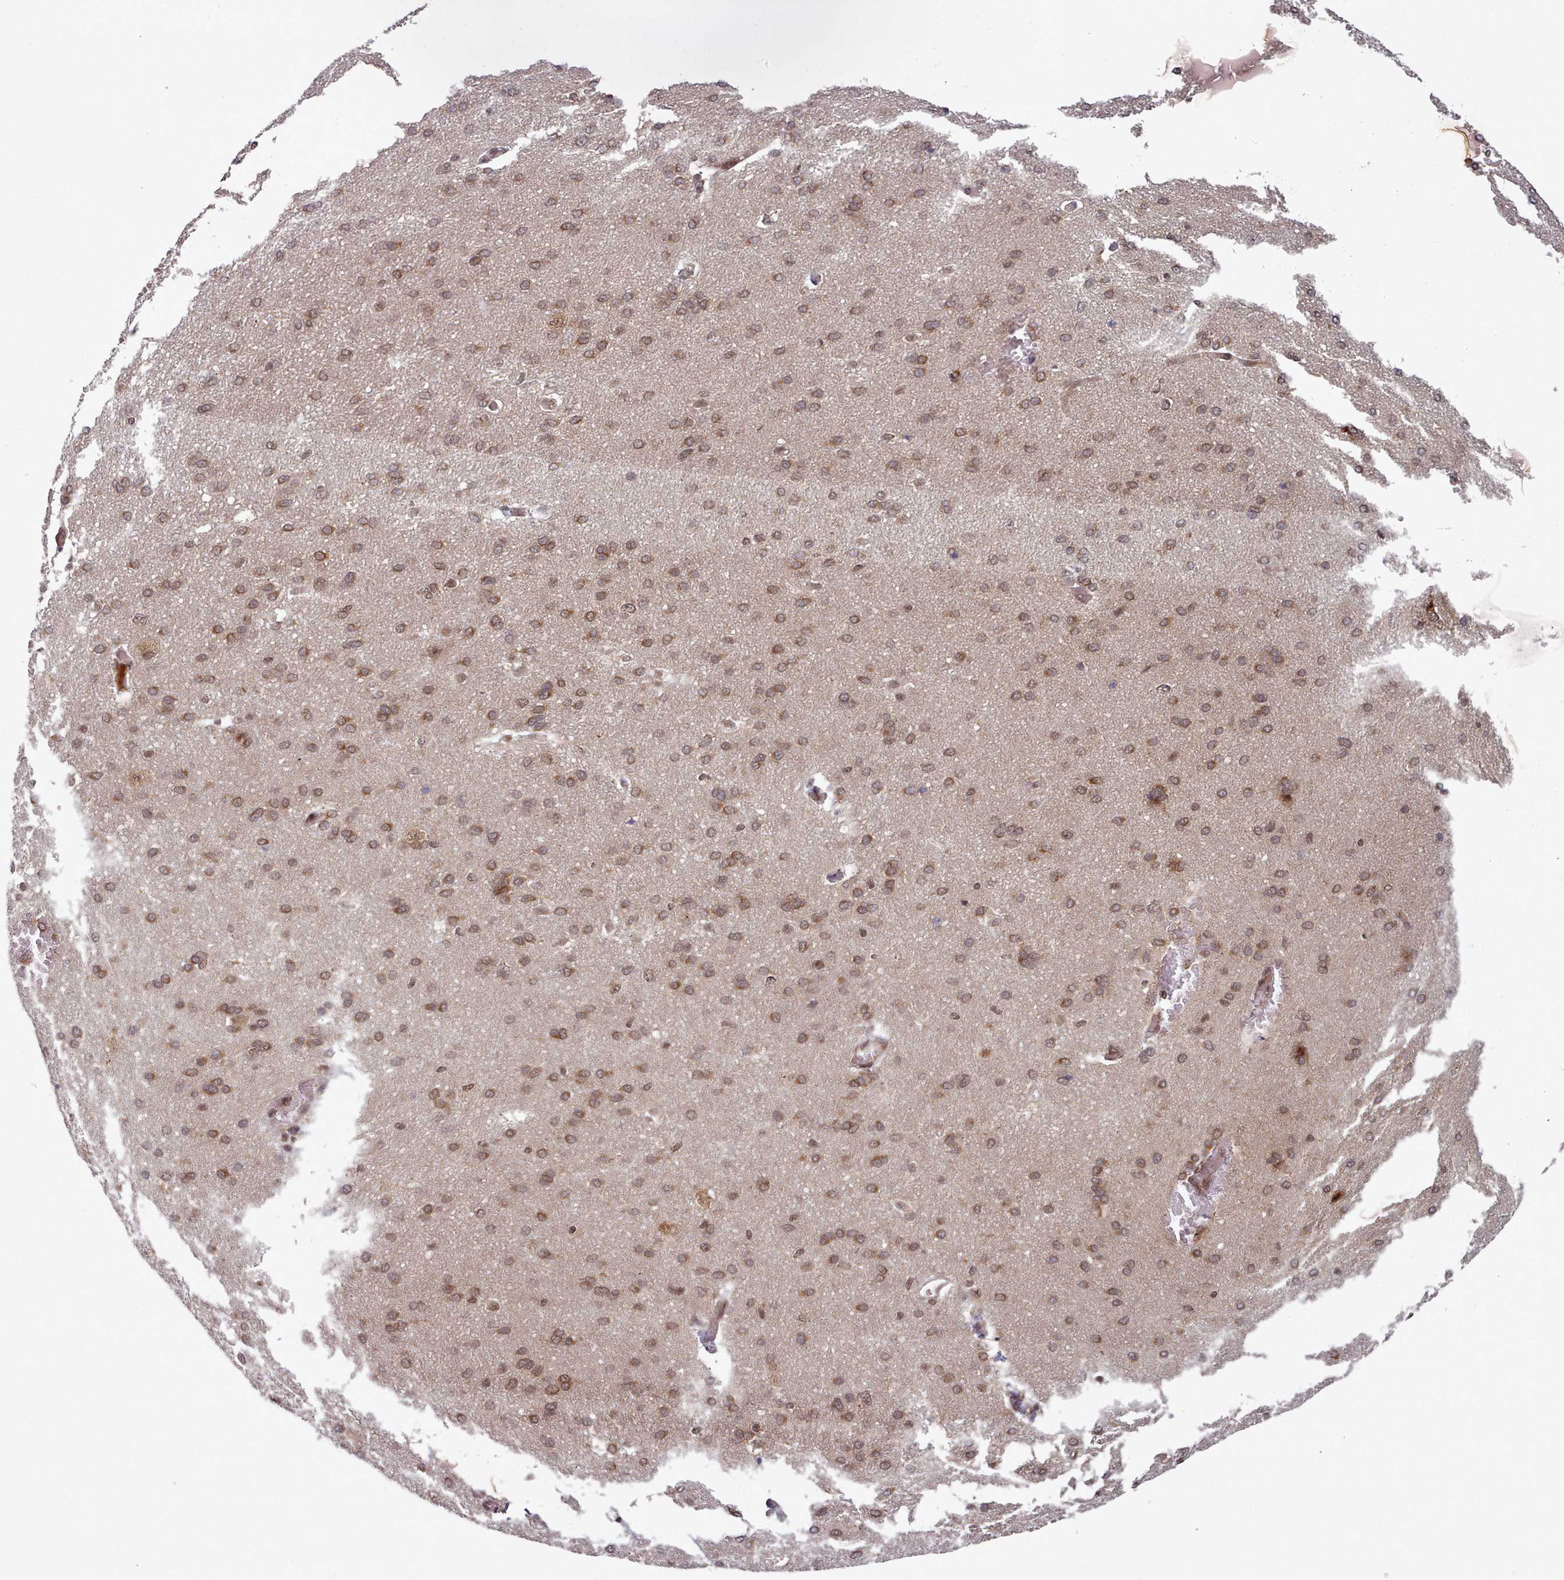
{"staining": {"intensity": "weak", "quantity": ">75%", "location": "cytoplasmic/membranous"}, "tissue": "cerebral cortex", "cell_type": "Endothelial cells", "image_type": "normal", "snomed": [{"axis": "morphology", "description": "Normal tissue, NOS"}, {"axis": "topography", "description": "Cerebral cortex"}], "caption": "Cerebral cortex stained with DAB immunohistochemistry exhibits low levels of weak cytoplasmic/membranous staining in approximately >75% of endothelial cells.", "gene": "DHX8", "patient": {"sex": "male", "age": 62}}